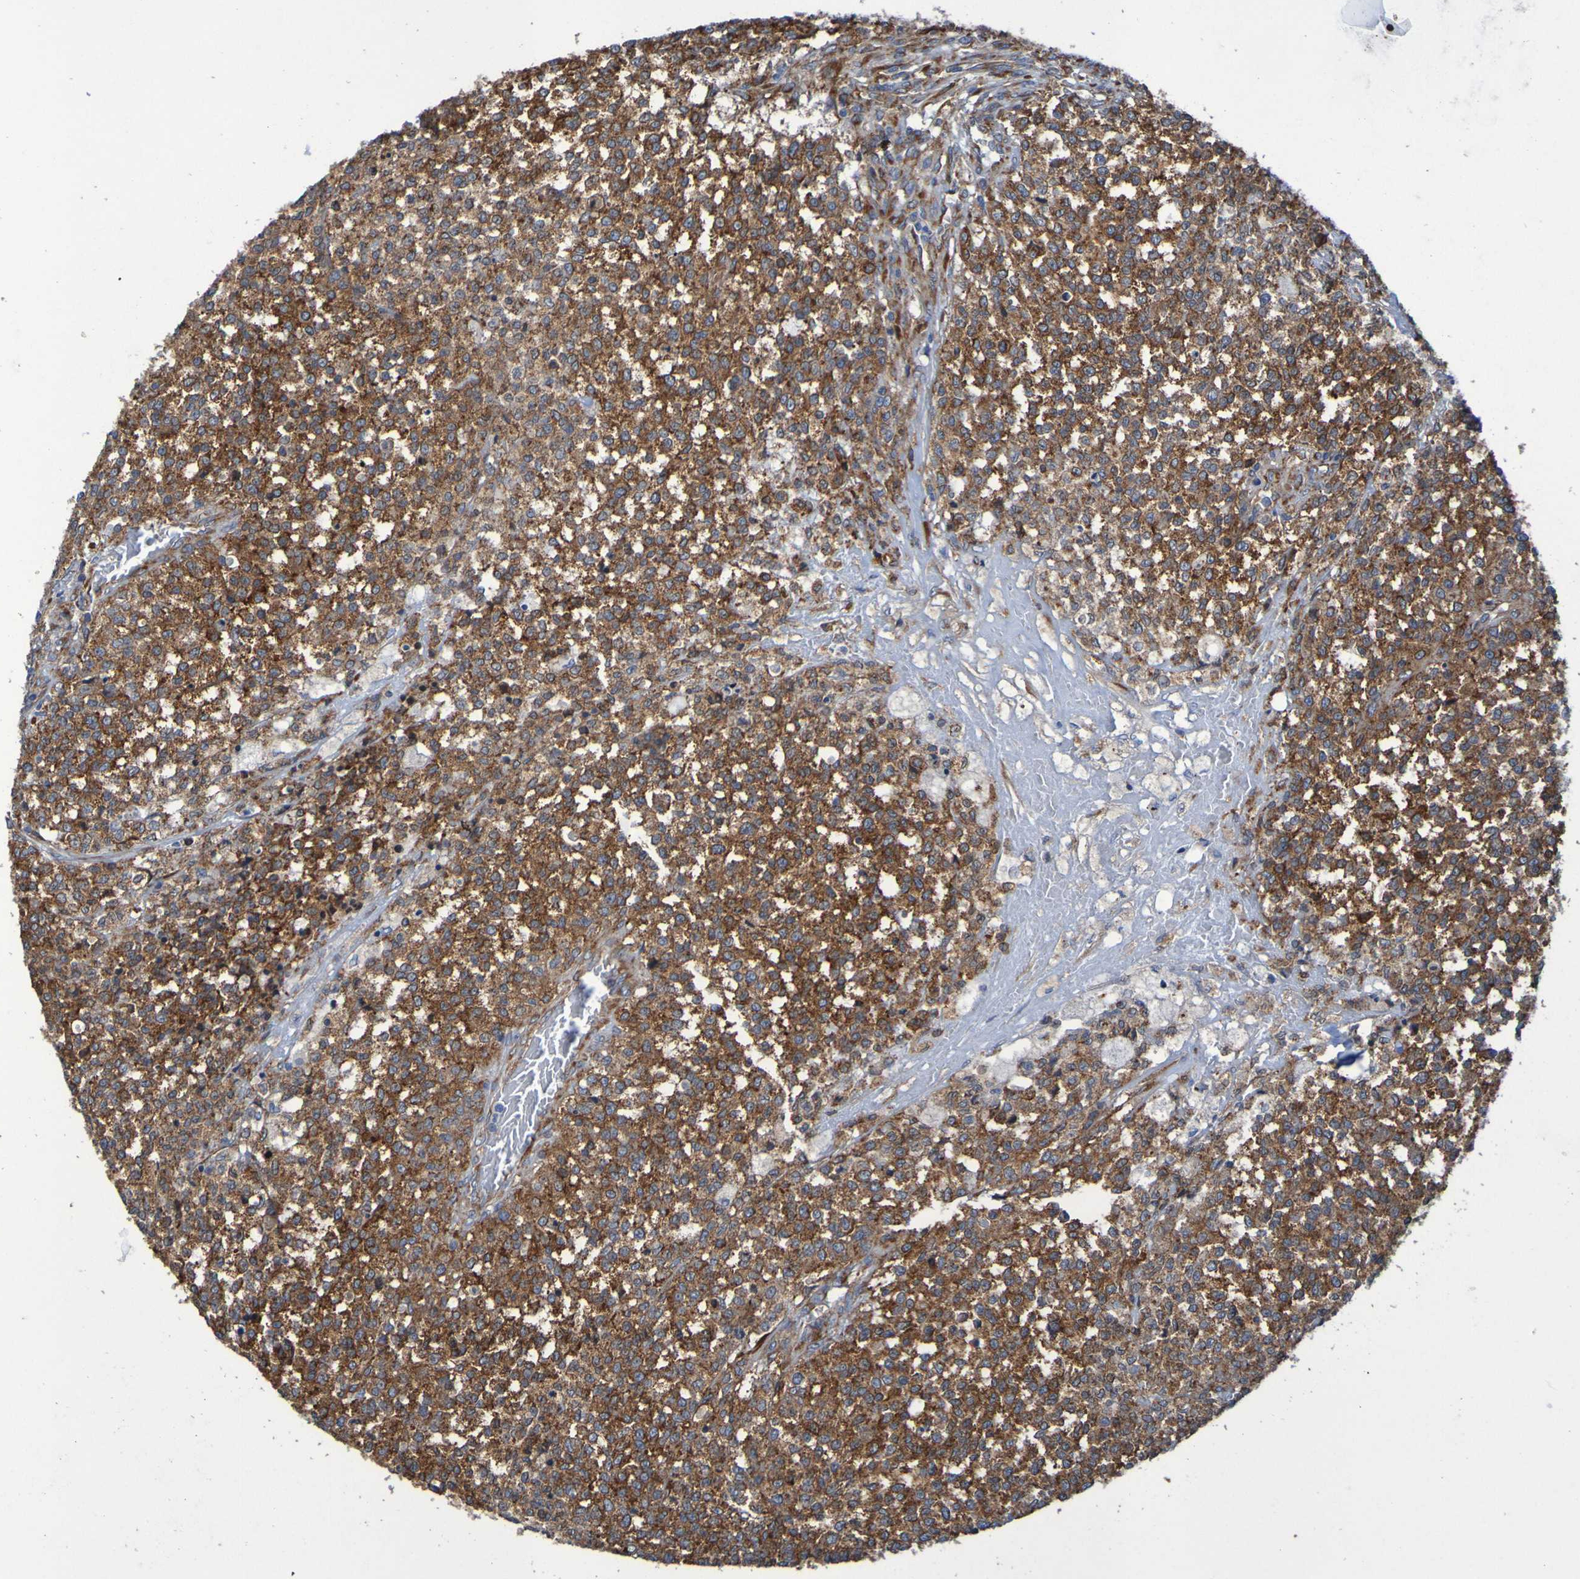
{"staining": {"intensity": "moderate", "quantity": ">75%", "location": "cytoplasmic/membranous"}, "tissue": "testis cancer", "cell_type": "Tumor cells", "image_type": "cancer", "snomed": [{"axis": "morphology", "description": "Seminoma, NOS"}, {"axis": "topography", "description": "Testis"}], "caption": "Testis cancer (seminoma) was stained to show a protein in brown. There is medium levels of moderate cytoplasmic/membranous staining in about >75% of tumor cells.", "gene": "FKBP3", "patient": {"sex": "male", "age": 59}}